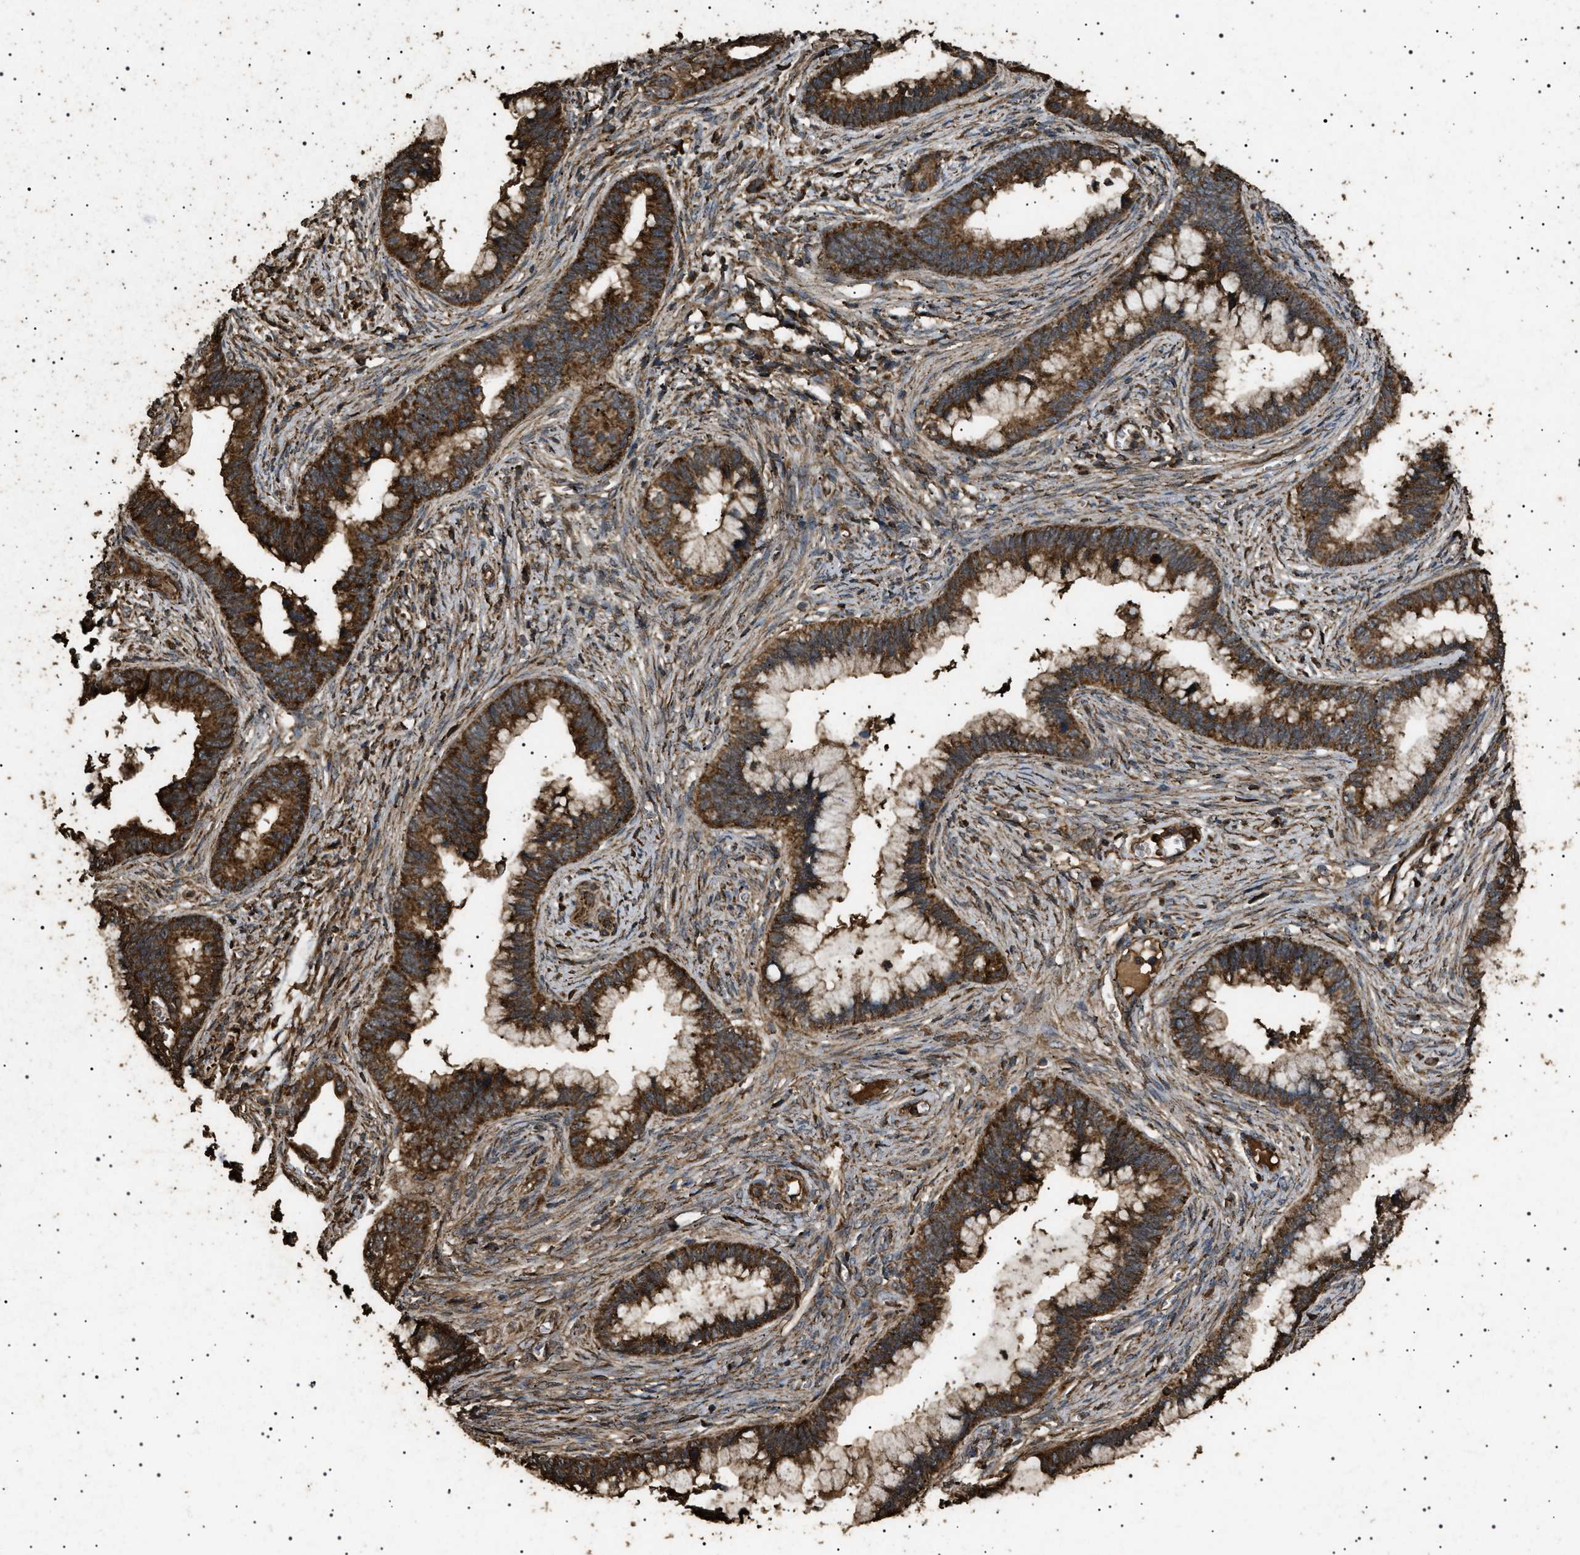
{"staining": {"intensity": "strong", "quantity": ">75%", "location": "cytoplasmic/membranous"}, "tissue": "cervical cancer", "cell_type": "Tumor cells", "image_type": "cancer", "snomed": [{"axis": "morphology", "description": "Adenocarcinoma, NOS"}, {"axis": "topography", "description": "Cervix"}], "caption": "A brown stain shows strong cytoplasmic/membranous positivity of a protein in cervical cancer tumor cells. (DAB = brown stain, brightfield microscopy at high magnification).", "gene": "CYRIA", "patient": {"sex": "female", "age": 44}}